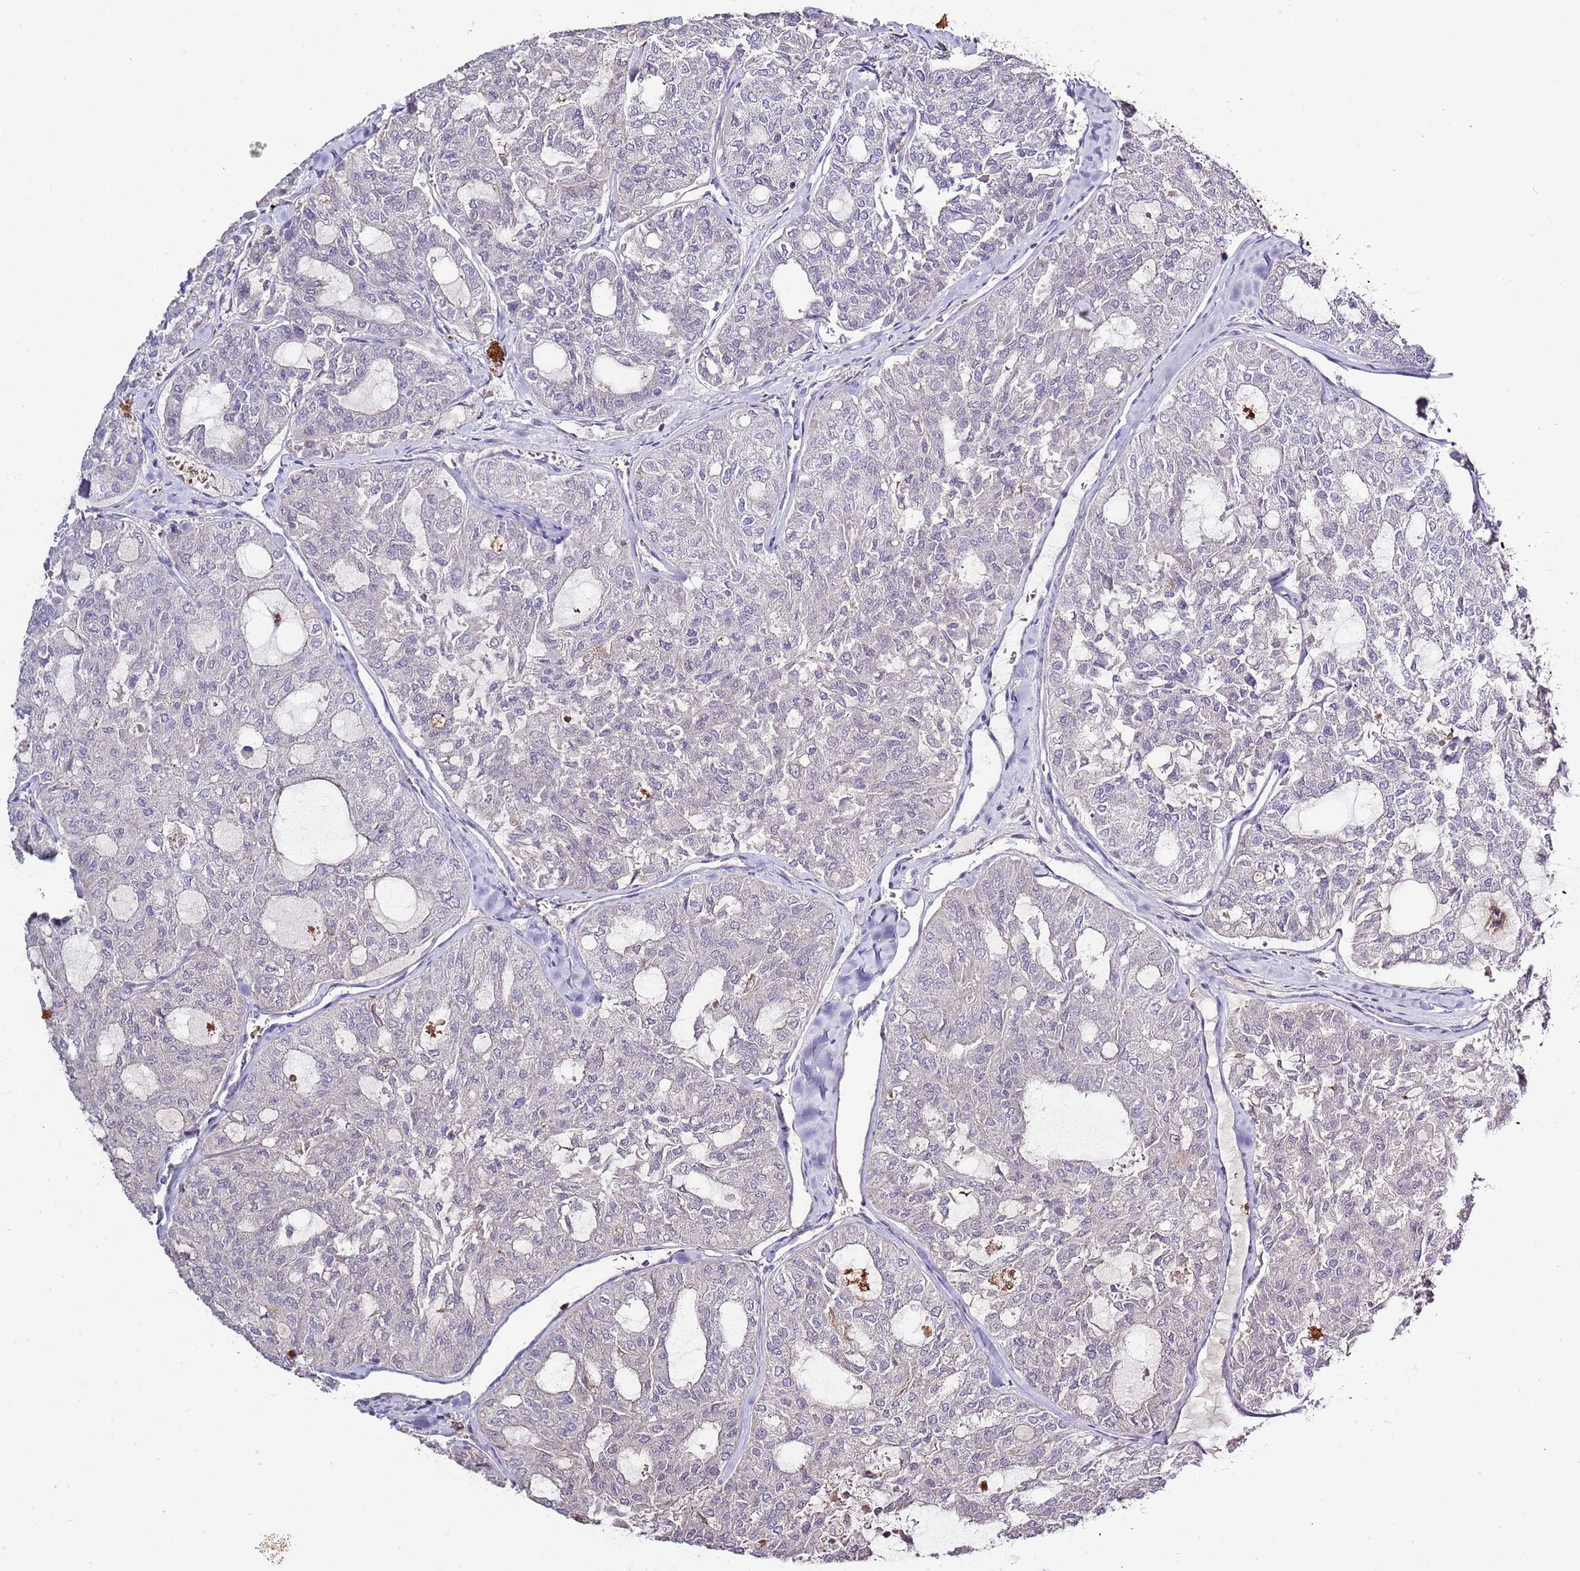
{"staining": {"intensity": "negative", "quantity": "none", "location": "none"}, "tissue": "thyroid cancer", "cell_type": "Tumor cells", "image_type": "cancer", "snomed": [{"axis": "morphology", "description": "Follicular adenoma carcinoma, NOS"}, {"axis": "topography", "description": "Thyroid gland"}], "caption": "IHC micrograph of neoplastic tissue: follicular adenoma carcinoma (thyroid) stained with DAB demonstrates no significant protein expression in tumor cells.", "gene": "P2RY13", "patient": {"sex": "male", "age": 75}}